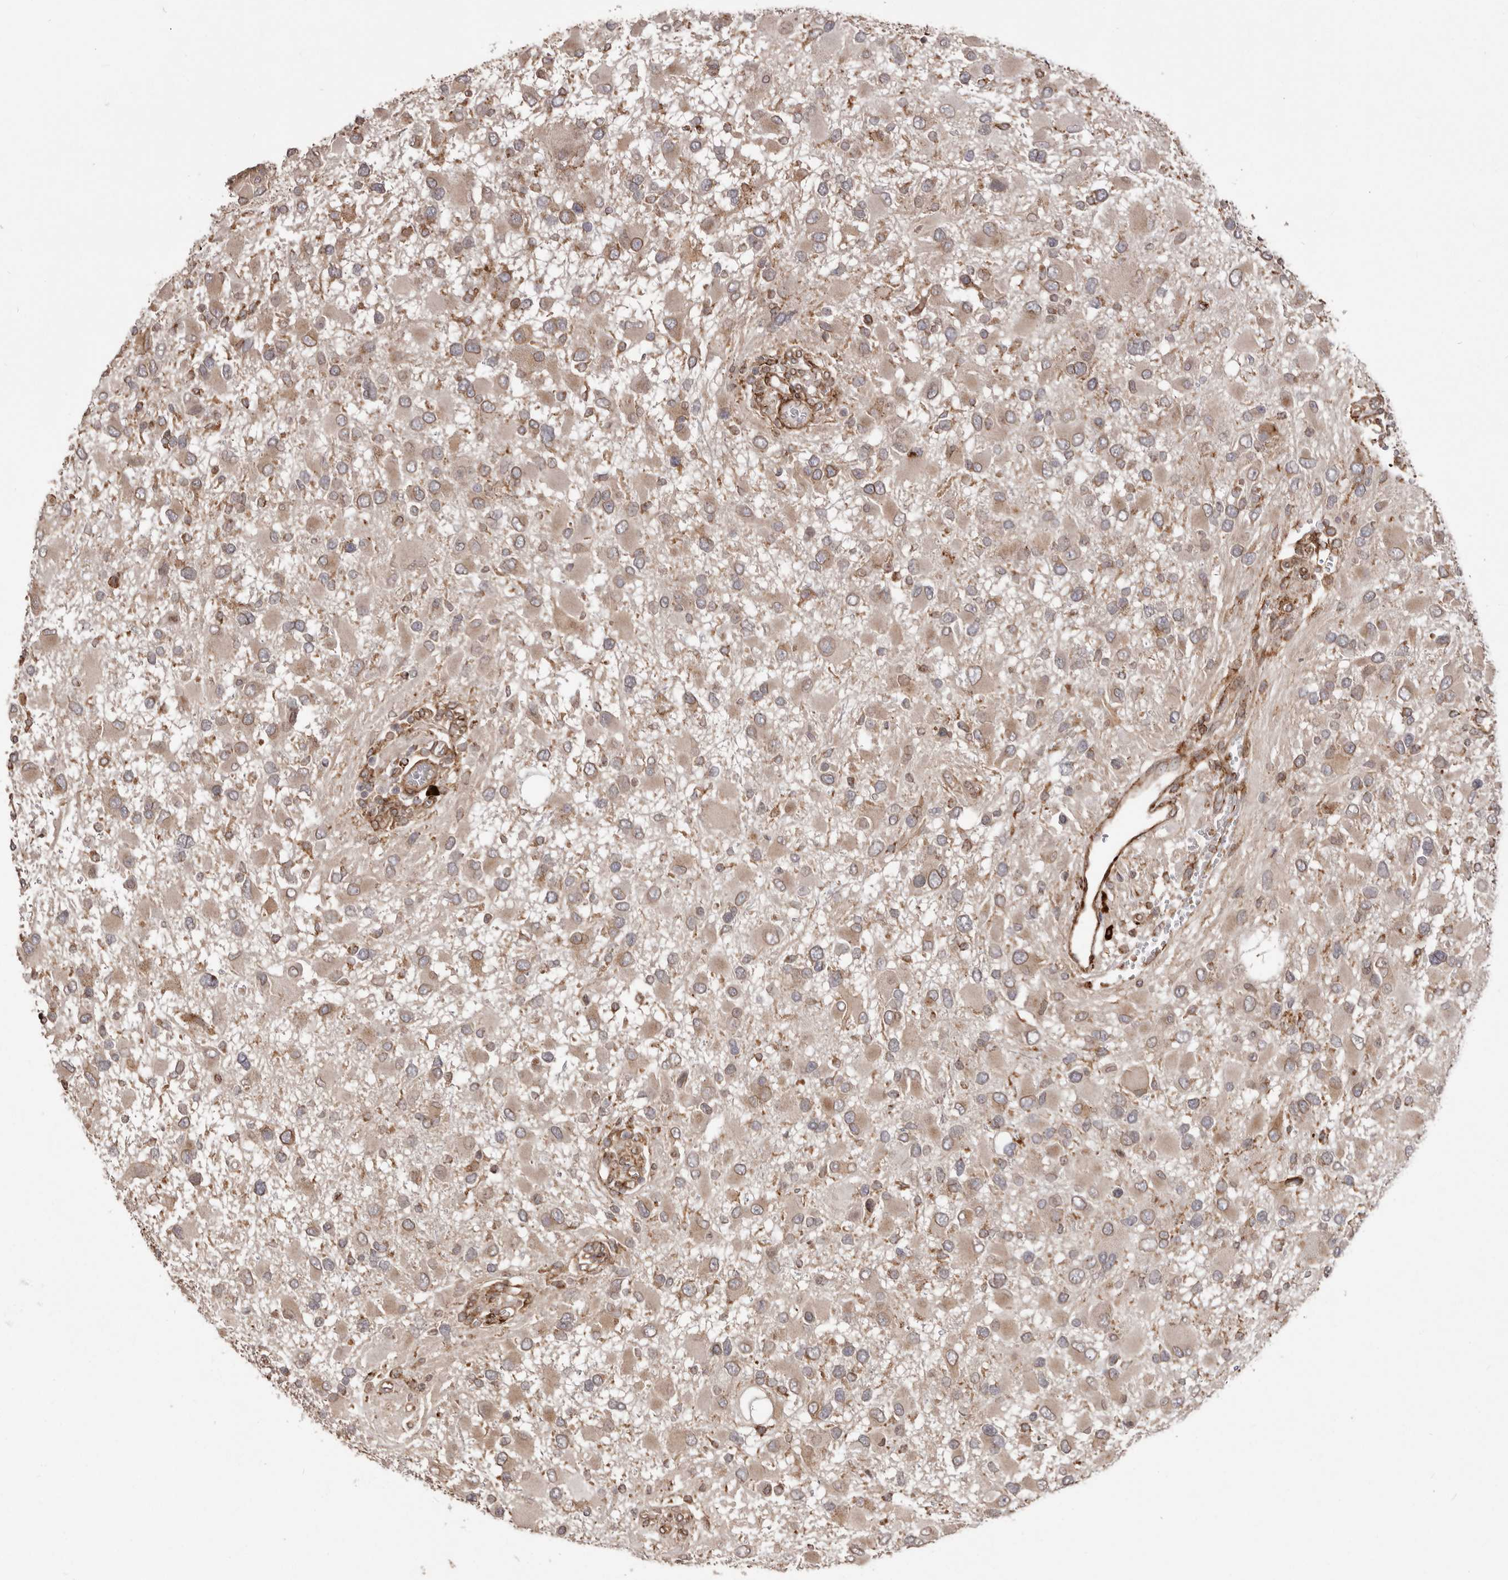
{"staining": {"intensity": "weak", "quantity": ">75%", "location": "cytoplasmic/membranous"}, "tissue": "glioma", "cell_type": "Tumor cells", "image_type": "cancer", "snomed": [{"axis": "morphology", "description": "Glioma, malignant, High grade"}, {"axis": "topography", "description": "Brain"}], "caption": "This photomicrograph shows immunohistochemistry (IHC) staining of glioma, with low weak cytoplasmic/membranous staining in approximately >75% of tumor cells.", "gene": "NUP43", "patient": {"sex": "male", "age": 53}}